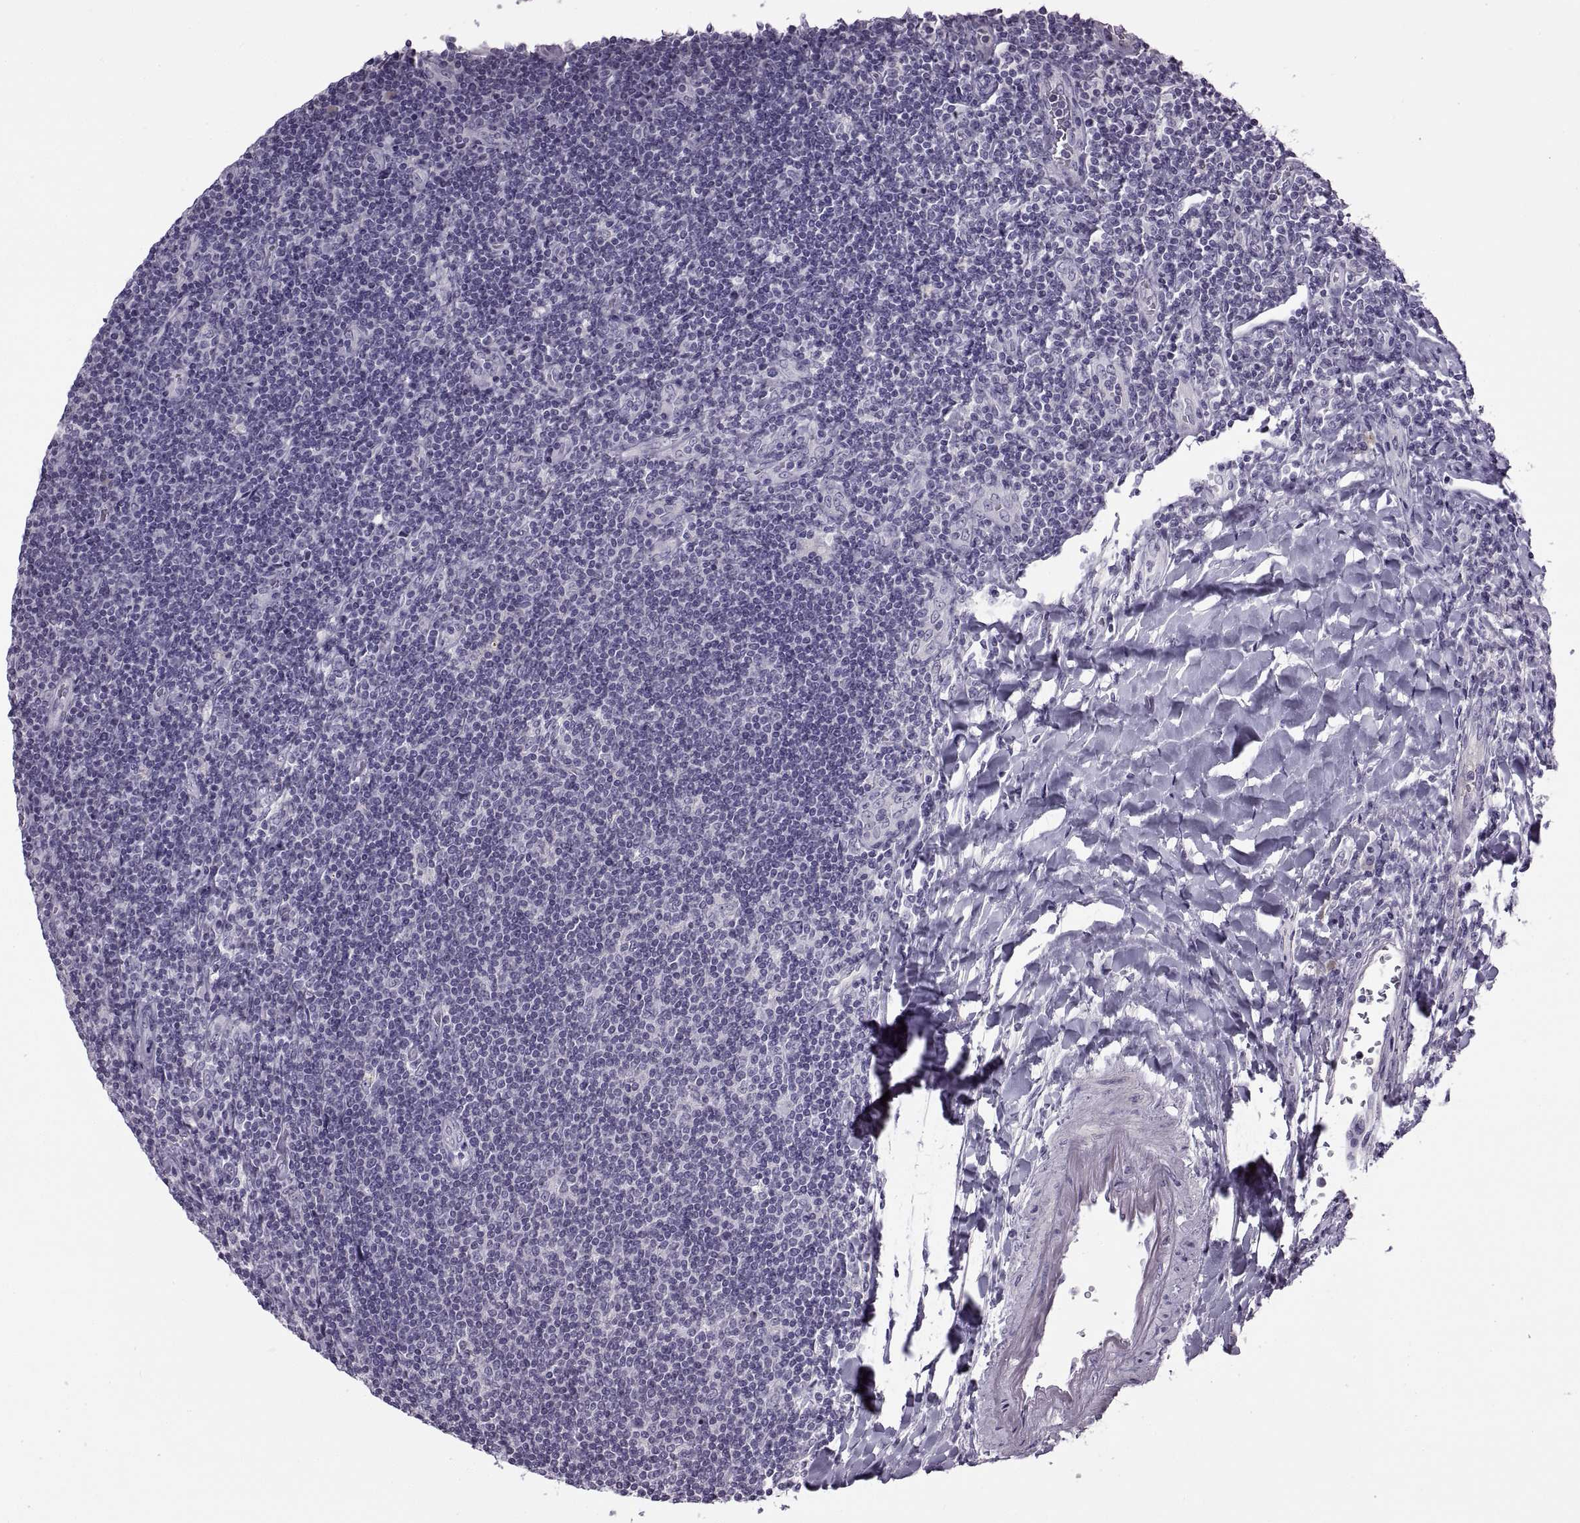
{"staining": {"intensity": "negative", "quantity": "none", "location": "none"}, "tissue": "lymphoma", "cell_type": "Tumor cells", "image_type": "cancer", "snomed": [{"axis": "morphology", "description": "Hodgkin's disease, NOS"}, {"axis": "topography", "description": "Lymph node"}], "caption": "Hodgkin's disease was stained to show a protein in brown. There is no significant staining in tumor cells.", "gene": "RSPH6A", "patient": {"sex": "male", "age": 40}}